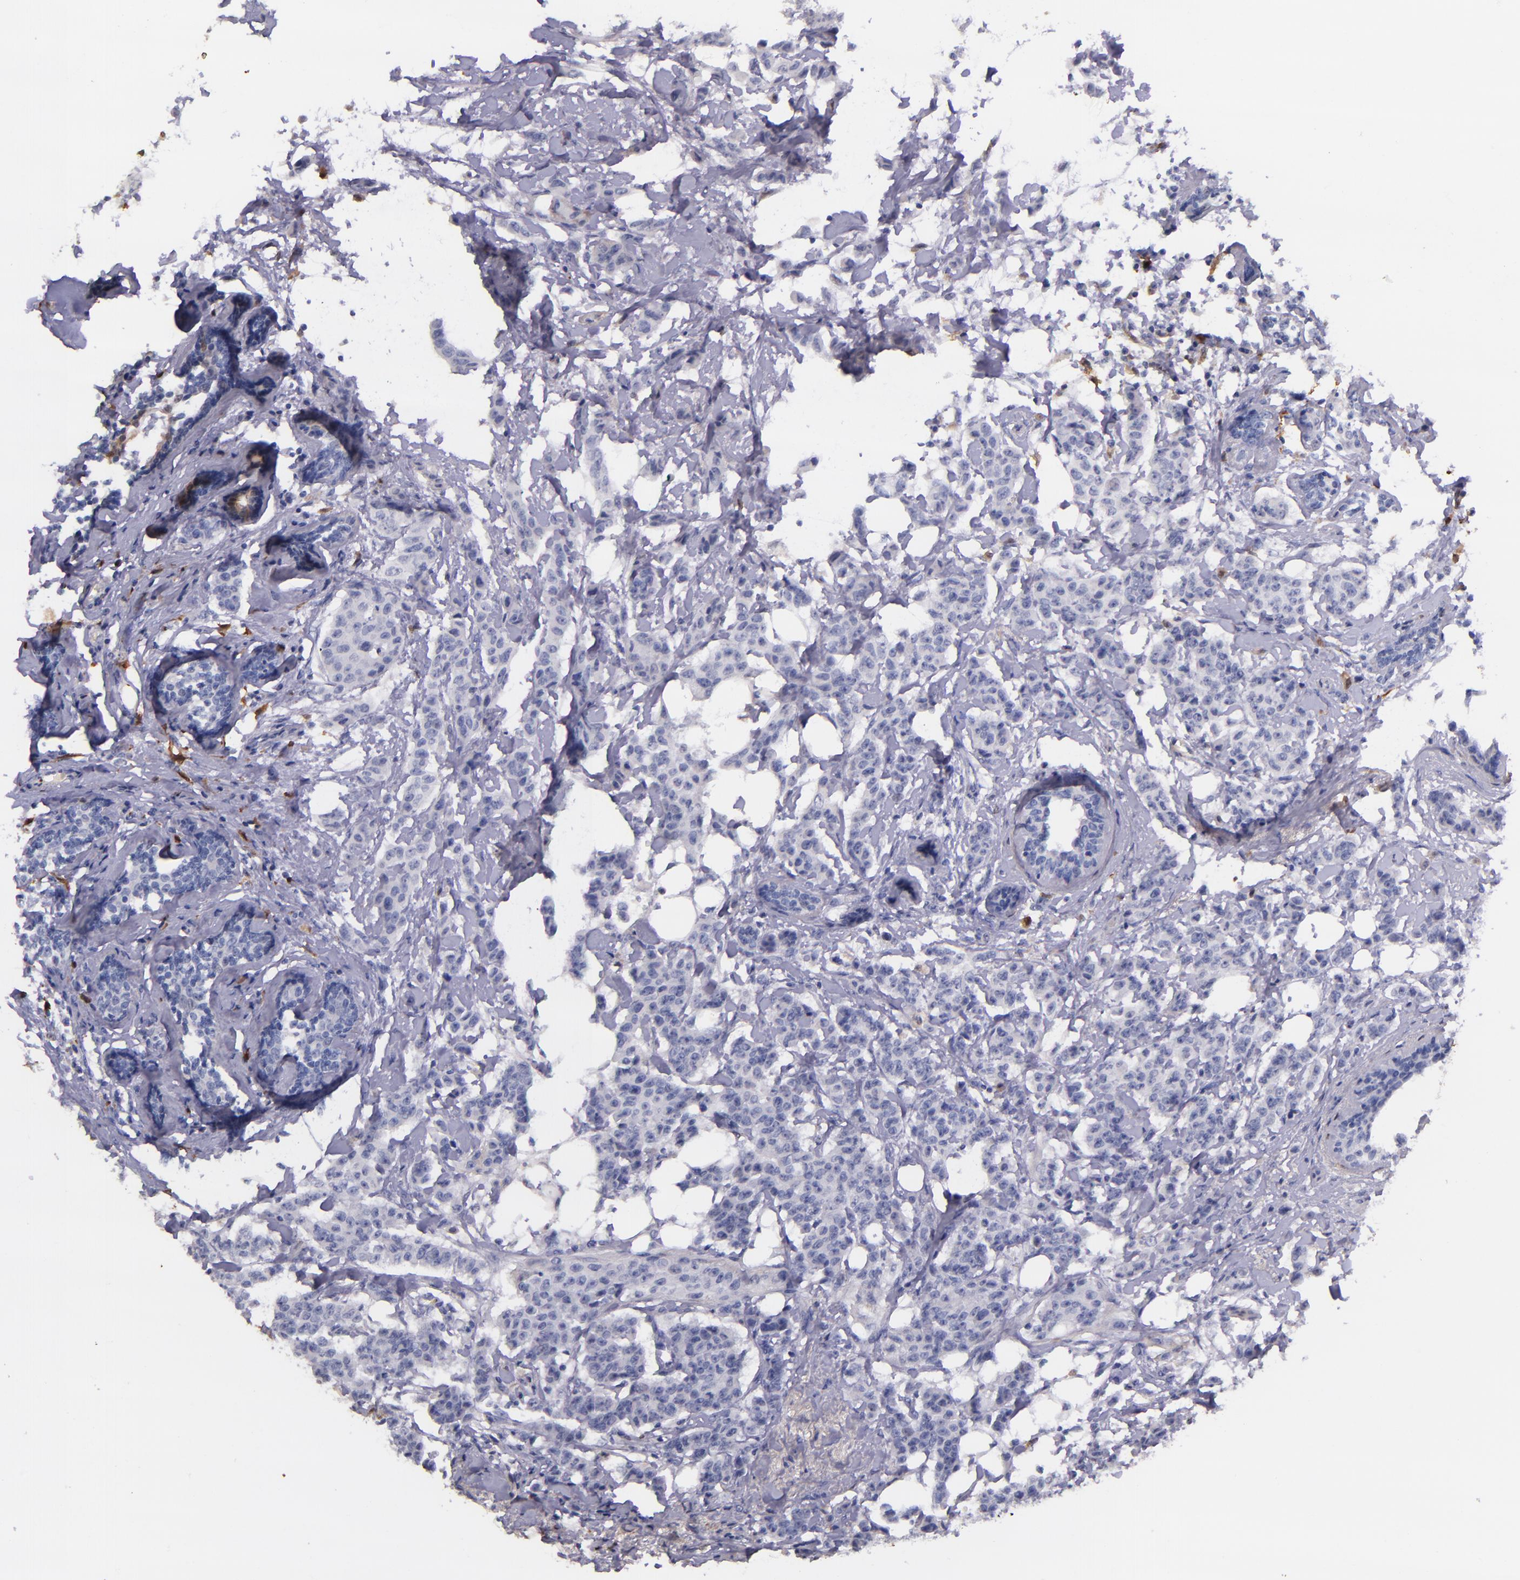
{"staining": {"intensity": "negative", "quantity": "none", "location": "none"}, "tissue": "breast cancer", "cell_type": "Tumor cells", "image_type": "cancer", "snomed": [{"axis": "morphology", "description": "Duct carcinoma"}, {"axis": "topography", "description": "Breast"}], "caption": "Immunohistochemical staining of human breast cancer reveals no significant positivity in tumor cells. (Immunohistochemistry (ihc), brightfield microscopy, high magnification).", "gene": "F13A1", "patient": {"sex": "female", "age": 40}}